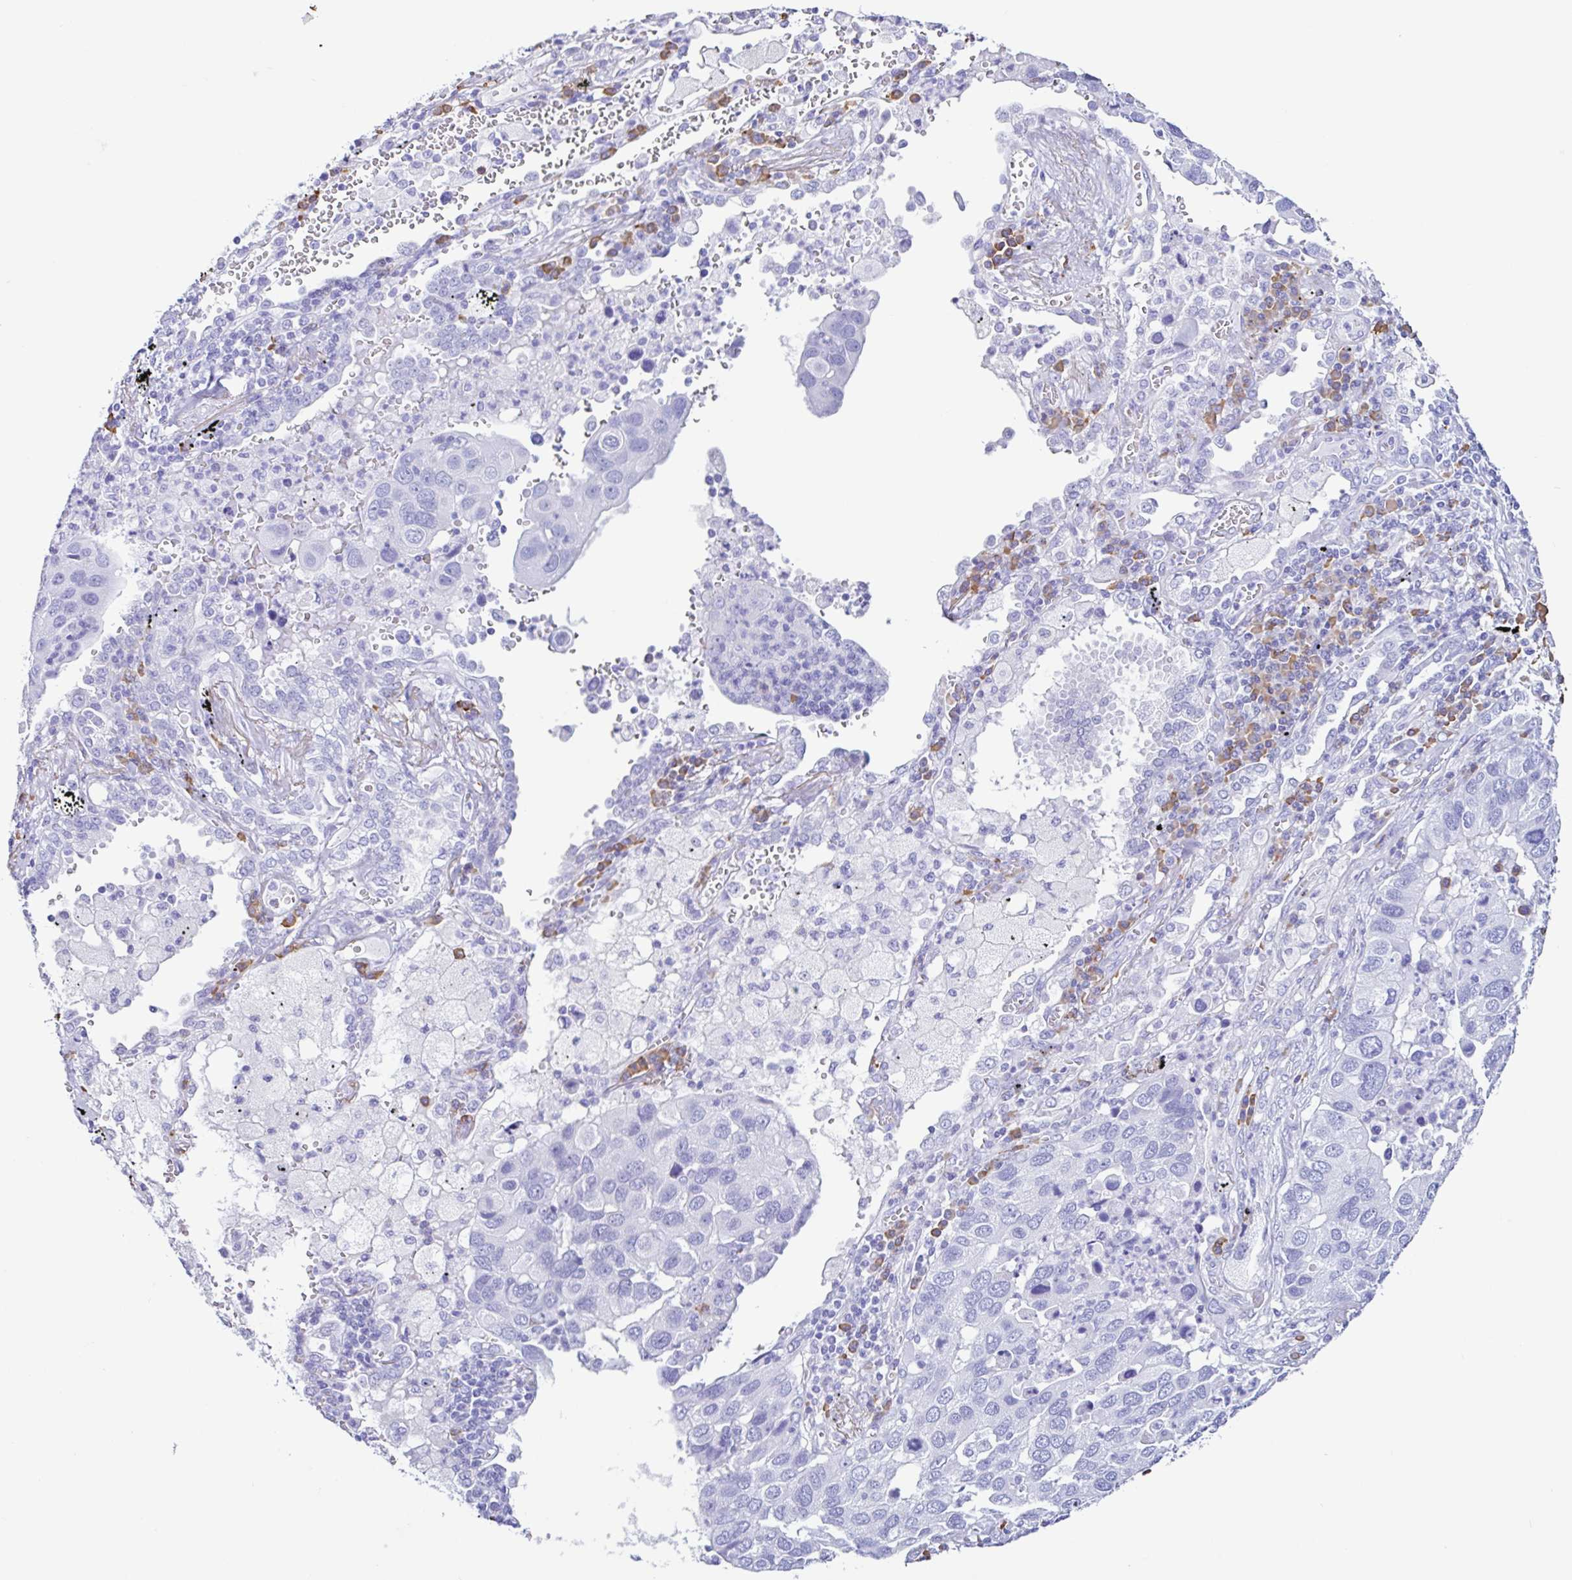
{"staining": {"intensity": "negative", "quantity": "none", "location": "none"}, "tissue": "lung cancer", "cell_type": "Tumor cells", "image_type": "cancer", "snomed": [{"axis": "morphology", "description": "Aneuploidy"}, {"axis": "morphology", "description": "Adenocarcinoma, NOS"}, {"axis": "topography", "description": "Lymph node"}, {"axis": "topography", "description": "Lung"}], "caption": "This micrograph is of lung cancer stained with IHC to label a protein in brown with the nuclei are counter-stained blue. There is no positivity in tumor cells.", "gene": "PIGF", "patient": {"sex": "female", "age": 74}}